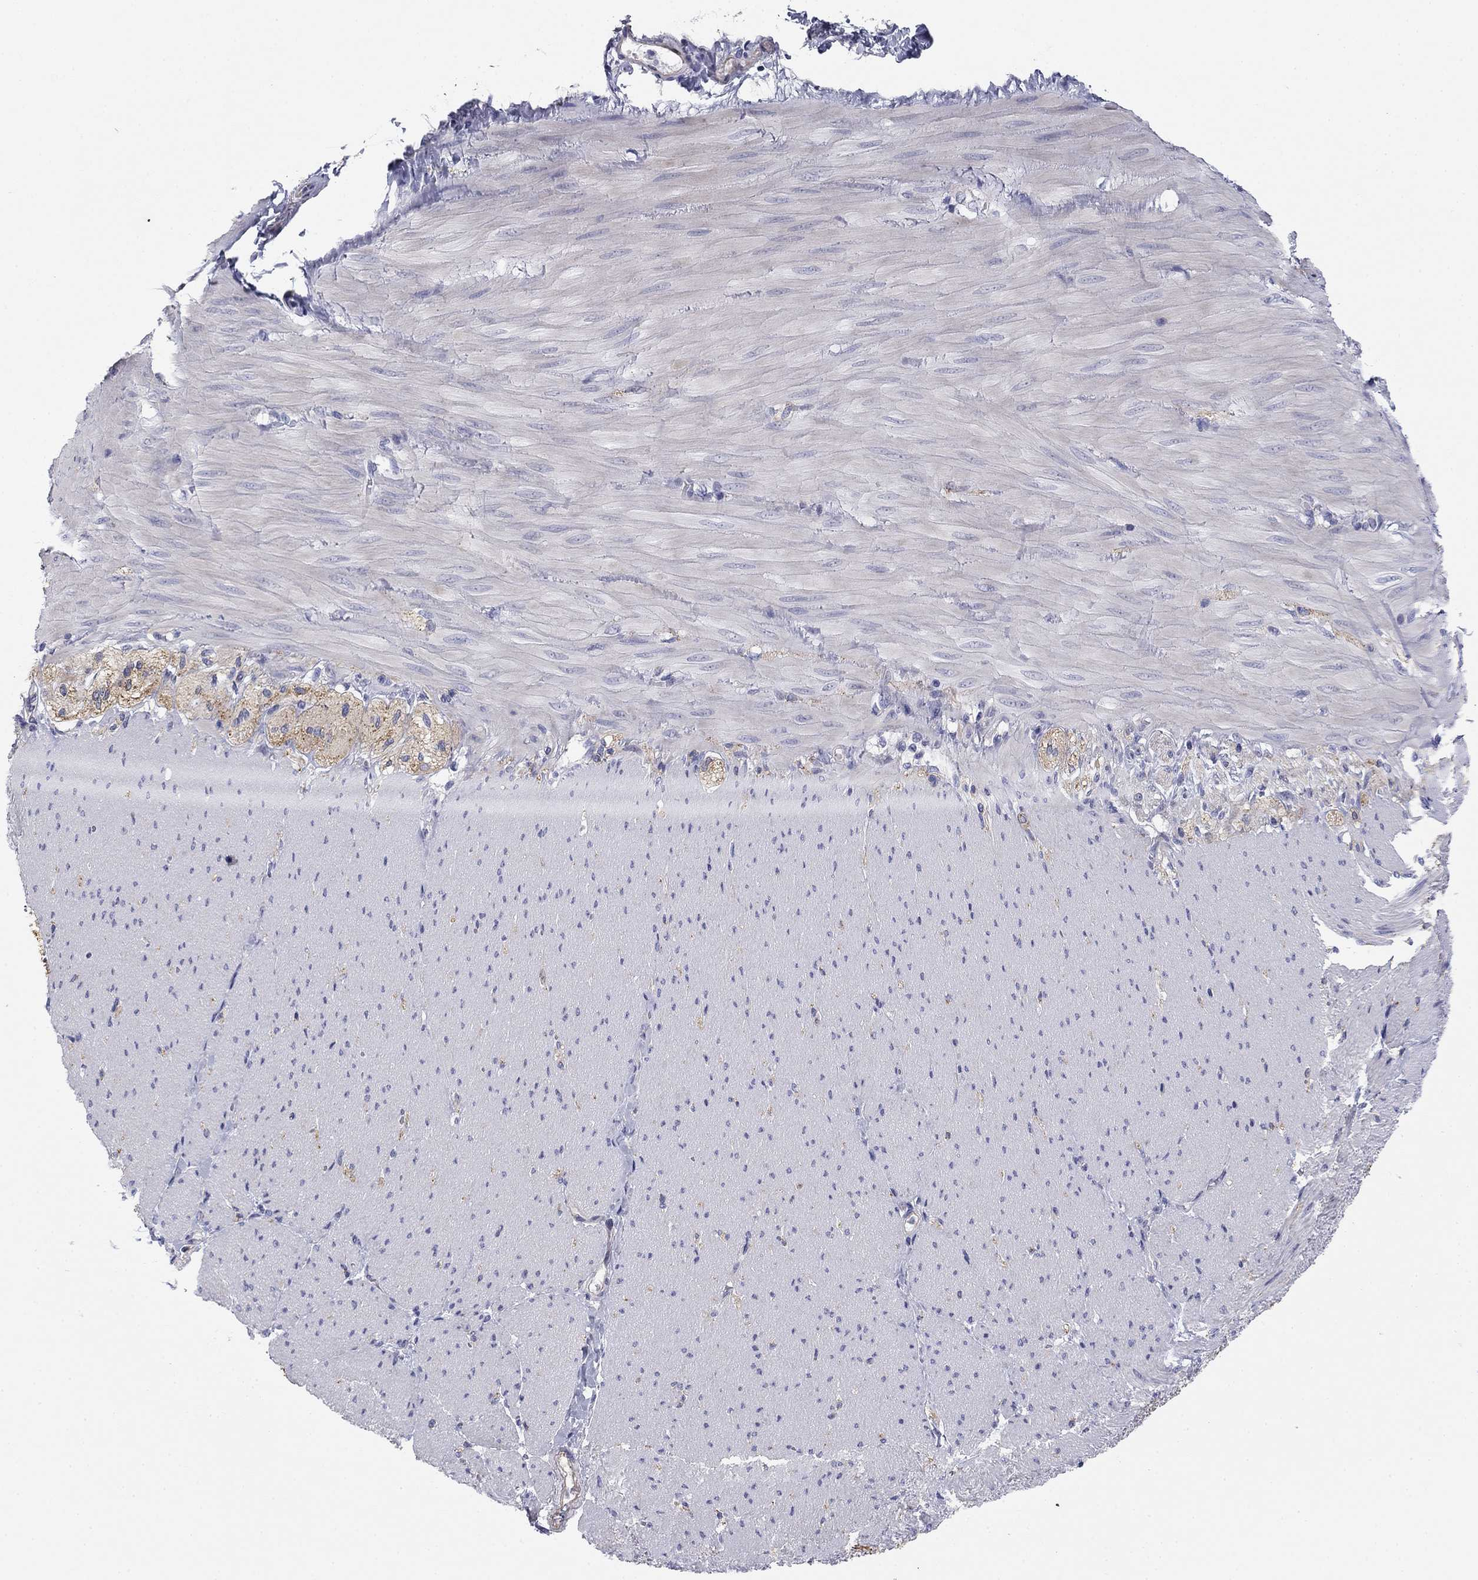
{"staining": {"intensity": "negative", "quantity": "none", "location": "none"}, "tissue": "adipose tissue", "cell_type": "Adipocytes", "image_type": "normal", "snomed": [{"axis": "morphology", "description": "Normal tissue, NOS"}, {"axis": "topography", "description": "Smooth muscle"}, {"axis": "topography", "description": "Duodenum"}, {"axis": "topography", "description": "Peripheral nerve tissue"}], "caption": "This is a image of IHC staining of normal adipose tissue, which shows no expression in adipocytes.", "gene": "SEPTIN3", "patient": {"sex": "female", "age": 61}}